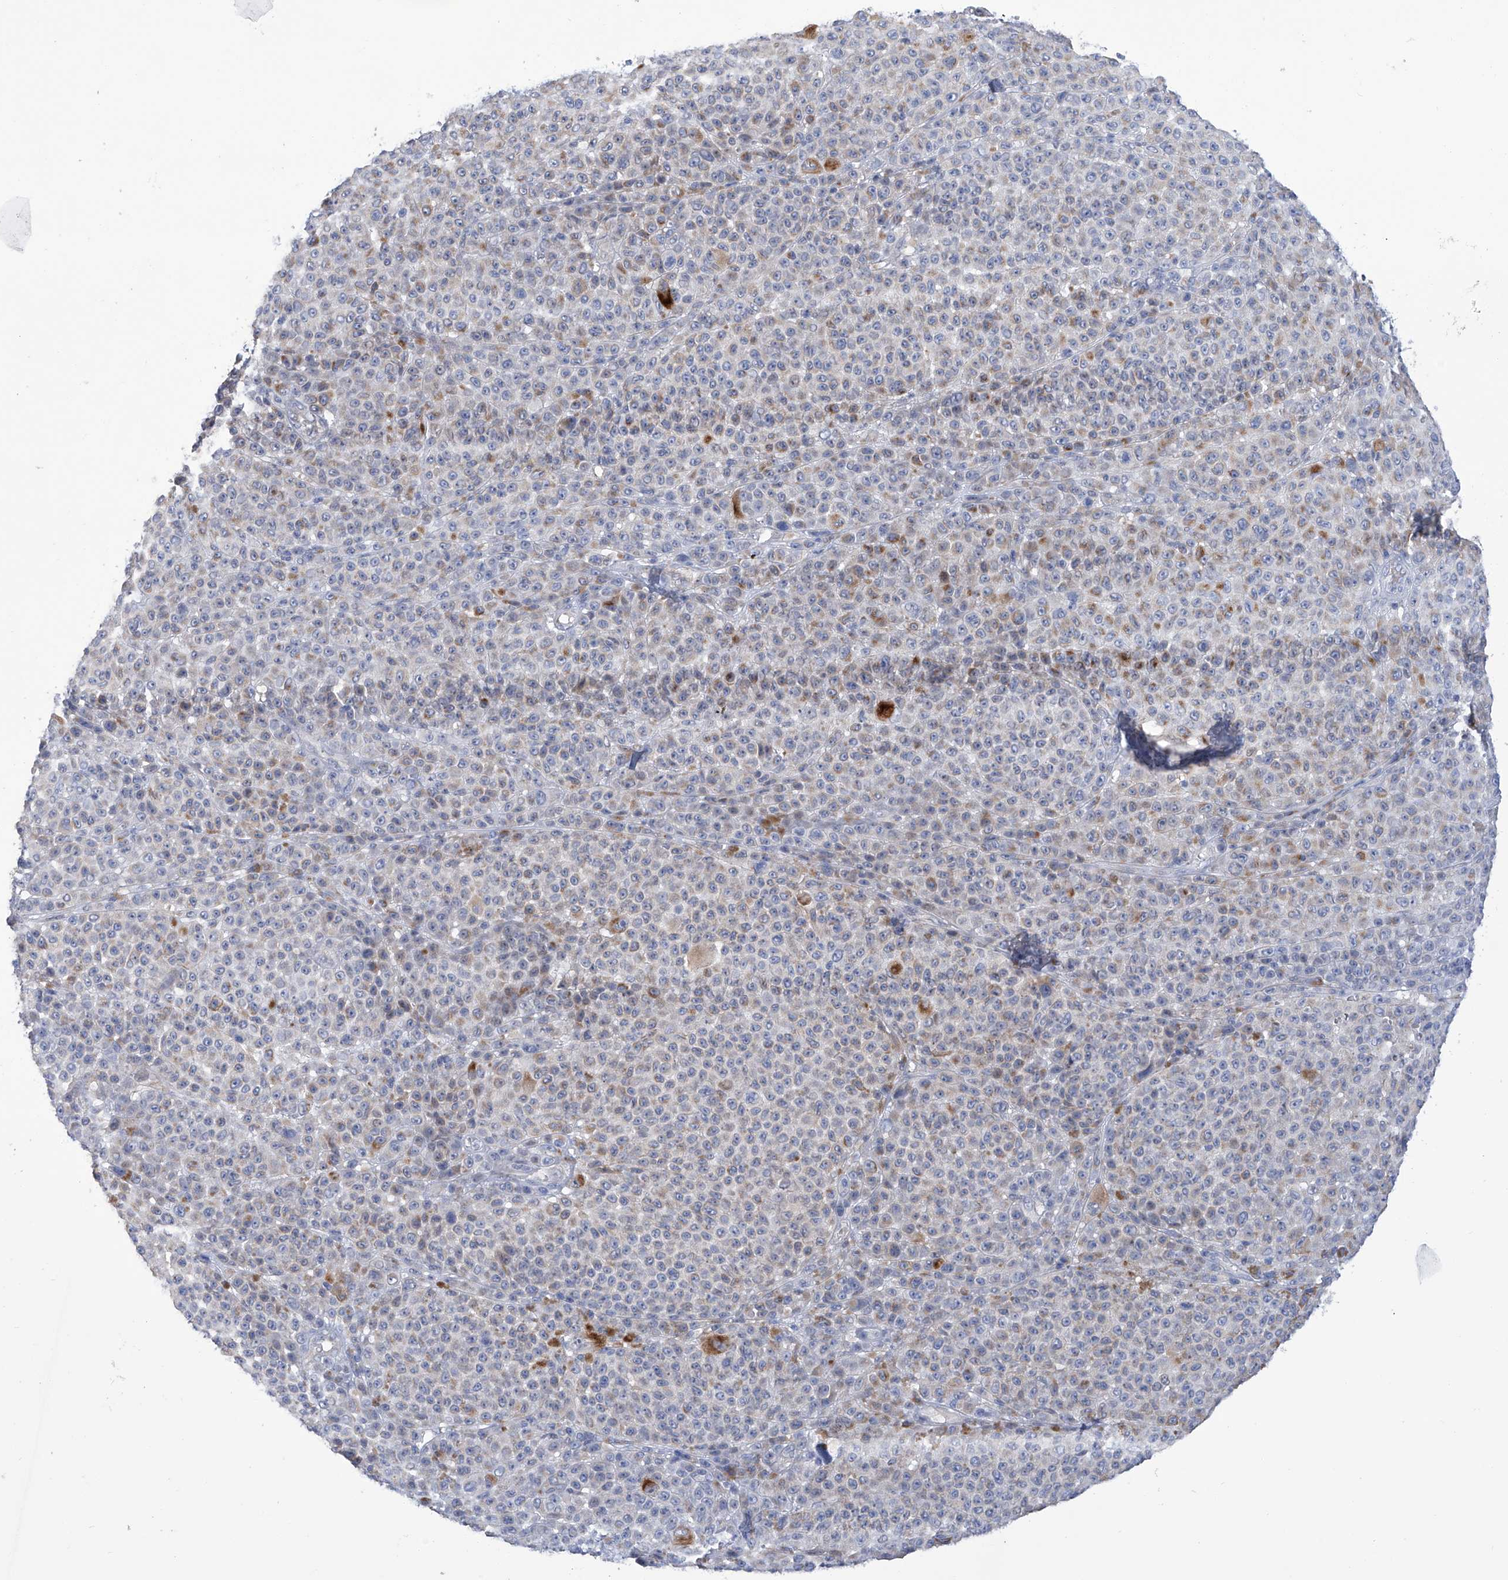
{"staining": {"intensity": "weak", "quantity": "<25%", "location": "cytoplasmic/membranous"}, "tissue": "melanoma", "cell_type": "Tumor cells", "image_type": "cancer", "snomed": [{"axis": "morphology", "description": "Malignant melanoma, NOS"}, {"axis": "topography", "description": "Skin"}], "caption": "Tumor cells are negative for protein expression in human melanoma. (Immunohistochemistry, brightfield microscopy, high magnification).", "gene": "PGM3", "patient": {"sex": "female", "age": 94}}